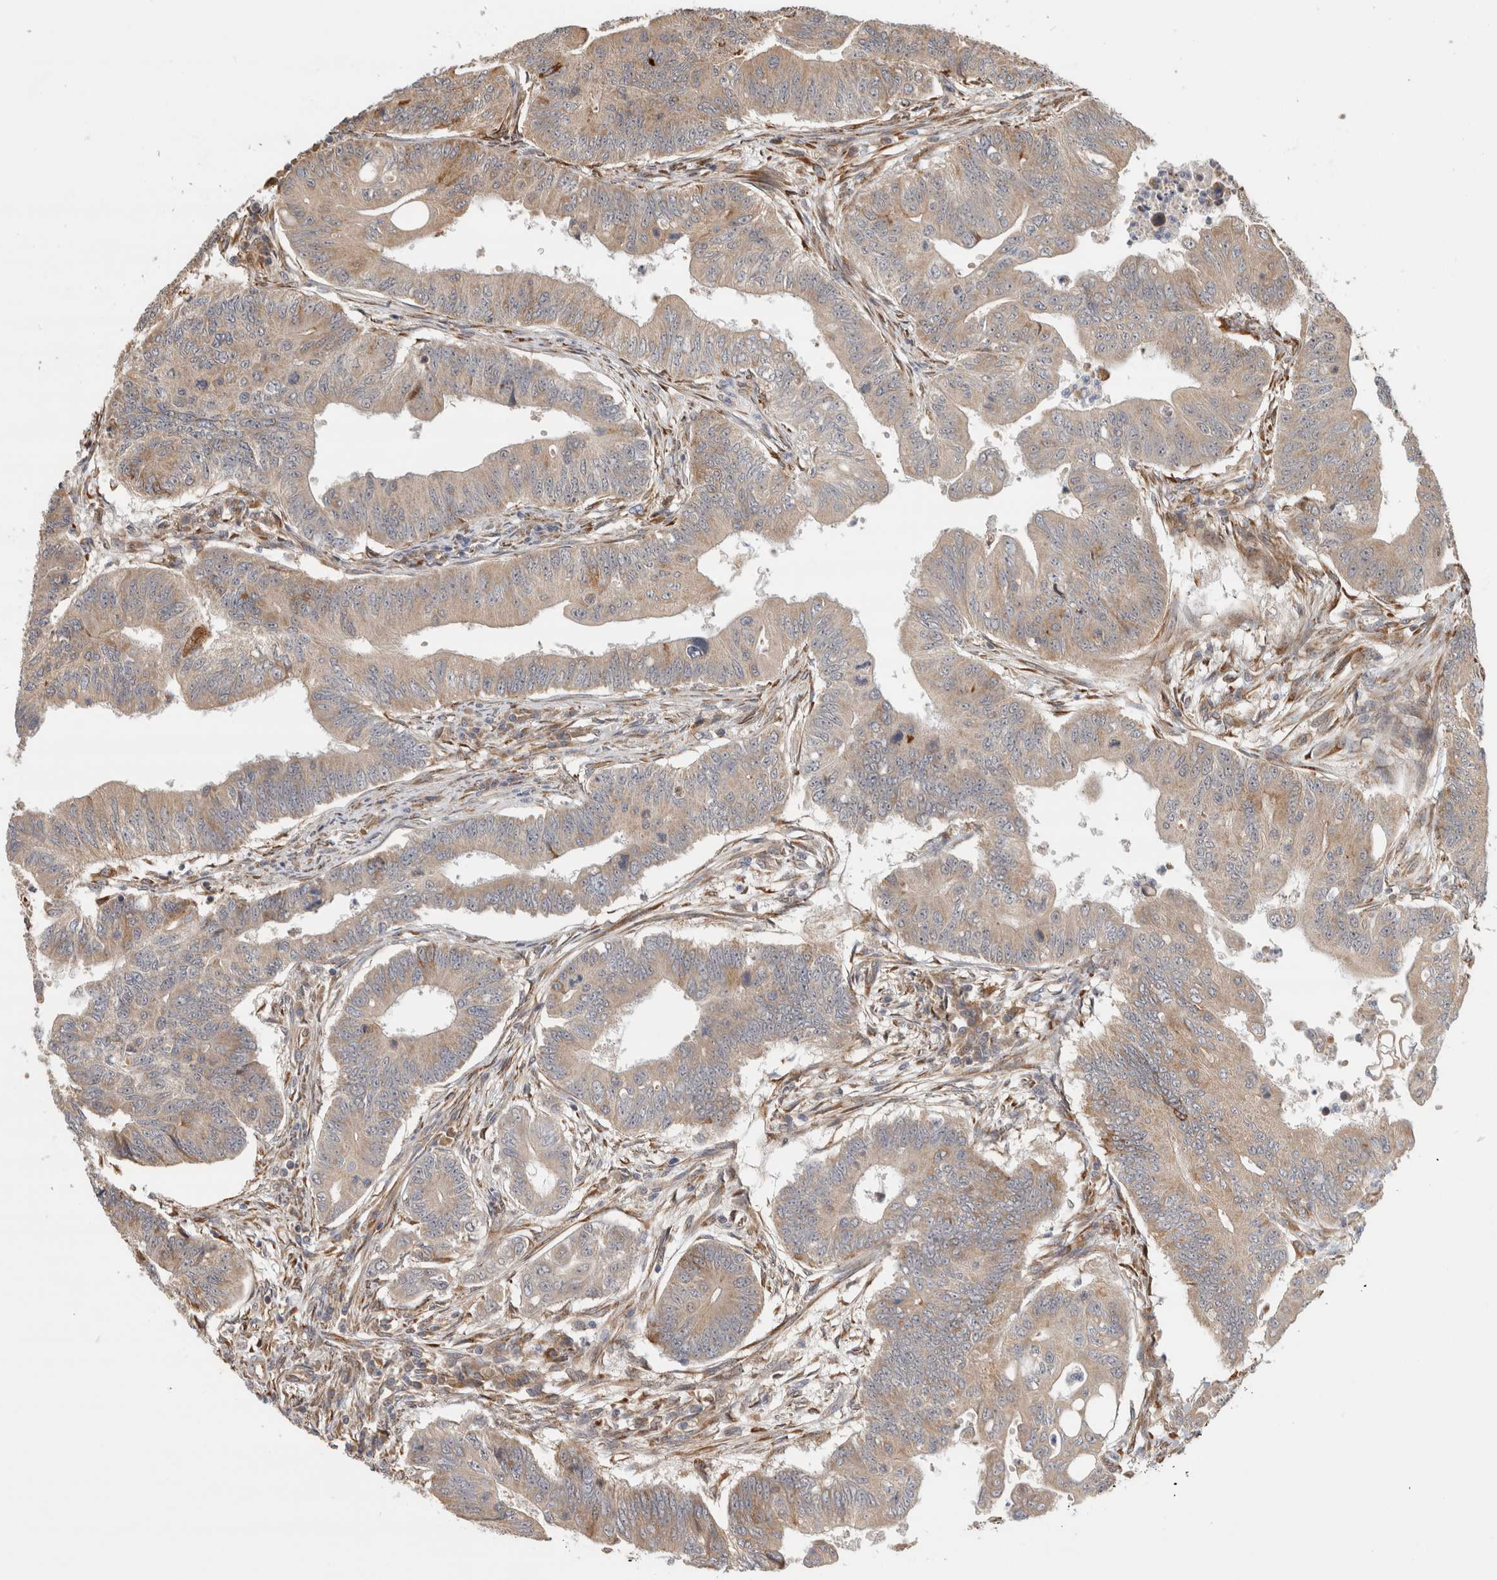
{"staining": {"intensity": "weak", "quantity": ">75%", "location": "cytoplasmic/membranous"}, "tissue": "colorectal cancer", "cell_type": "Tumor cells", "image_type": "cancer", "snomed": [{"axis": "morphology", "description": "Adenoma, NOS"}, {"axis": "morphology", "description": "Adenocarcinoma, NOS"}, {"axis": "topography", "description": "Colon"}], "caption": "Protein expression analysis of human colorectal adenoma reveals weak cytoplasmic/membranous staining in about >75% of tumor cells.", "gene": "TUBD1", "patient": {"sex": "male", "age": 79}}